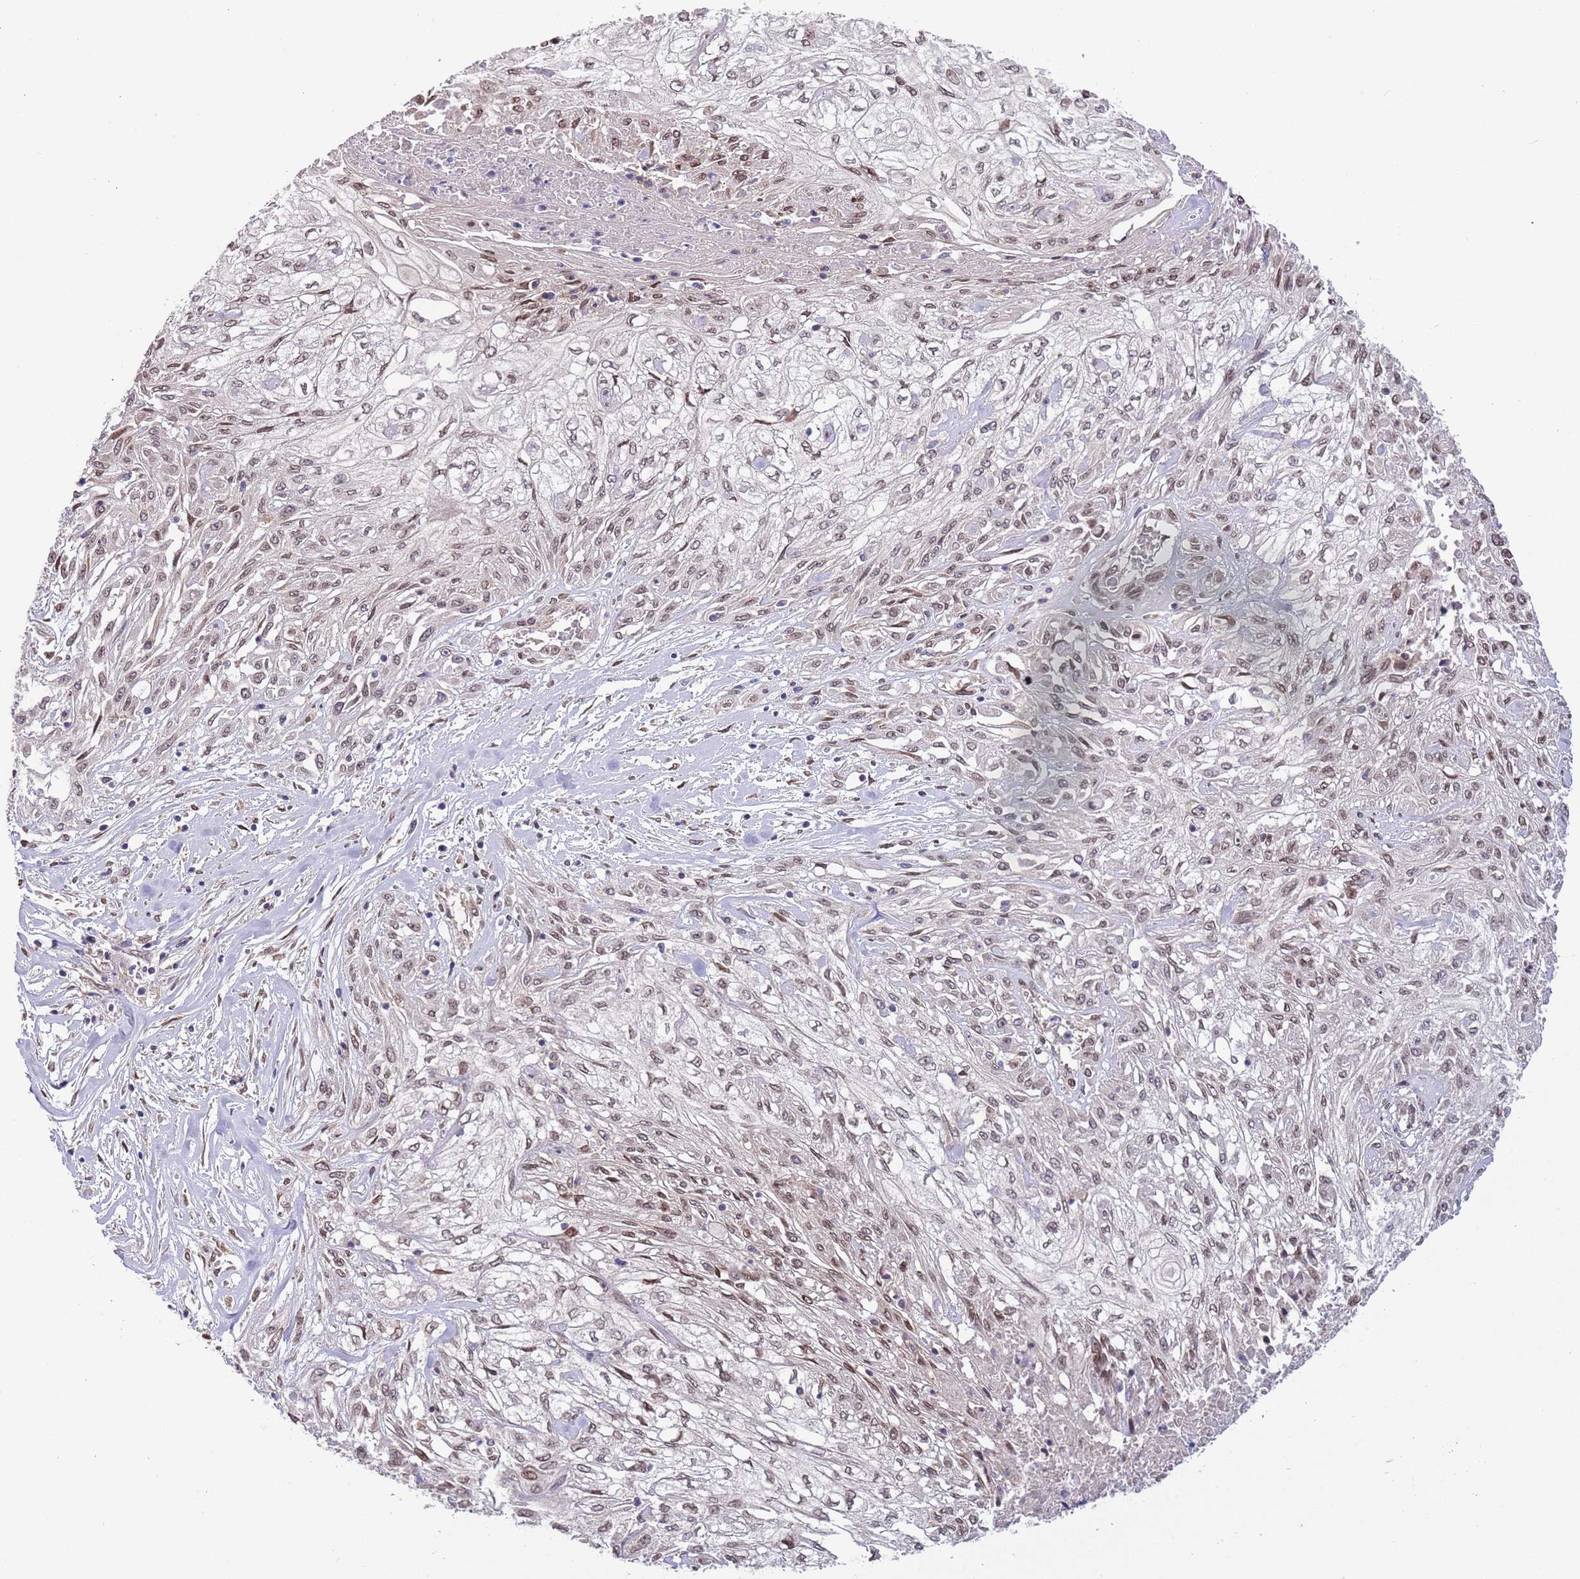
{"staining": {"intensity": "weak", "quantity": "25%-75%", "location": "nuclear"}, "tissue": "skin cancer", "cell_type": "Tumor cells", "image_type": "cancer", "snomed": [{"axis": "morphology", "description": "Squamous cell carcinoma, NOS"}, {"axis": "morphology", "description": "Squamous cell carcinoma, metastatic, NOS"}, {"axis": "topography", "description": "Skin"}, {"axis": "topography", "description": "Lymph node"}], "caption": "Immunohistochemistry image of skin metastatic squamous cell carcinoma stained for a protein (brown), which demonstrates low levels of weak nuclear staining in approximately 25%-75% of tumor cells.", "gene": "ZNF665", "patient": {"sex": "male", "age": 75}}